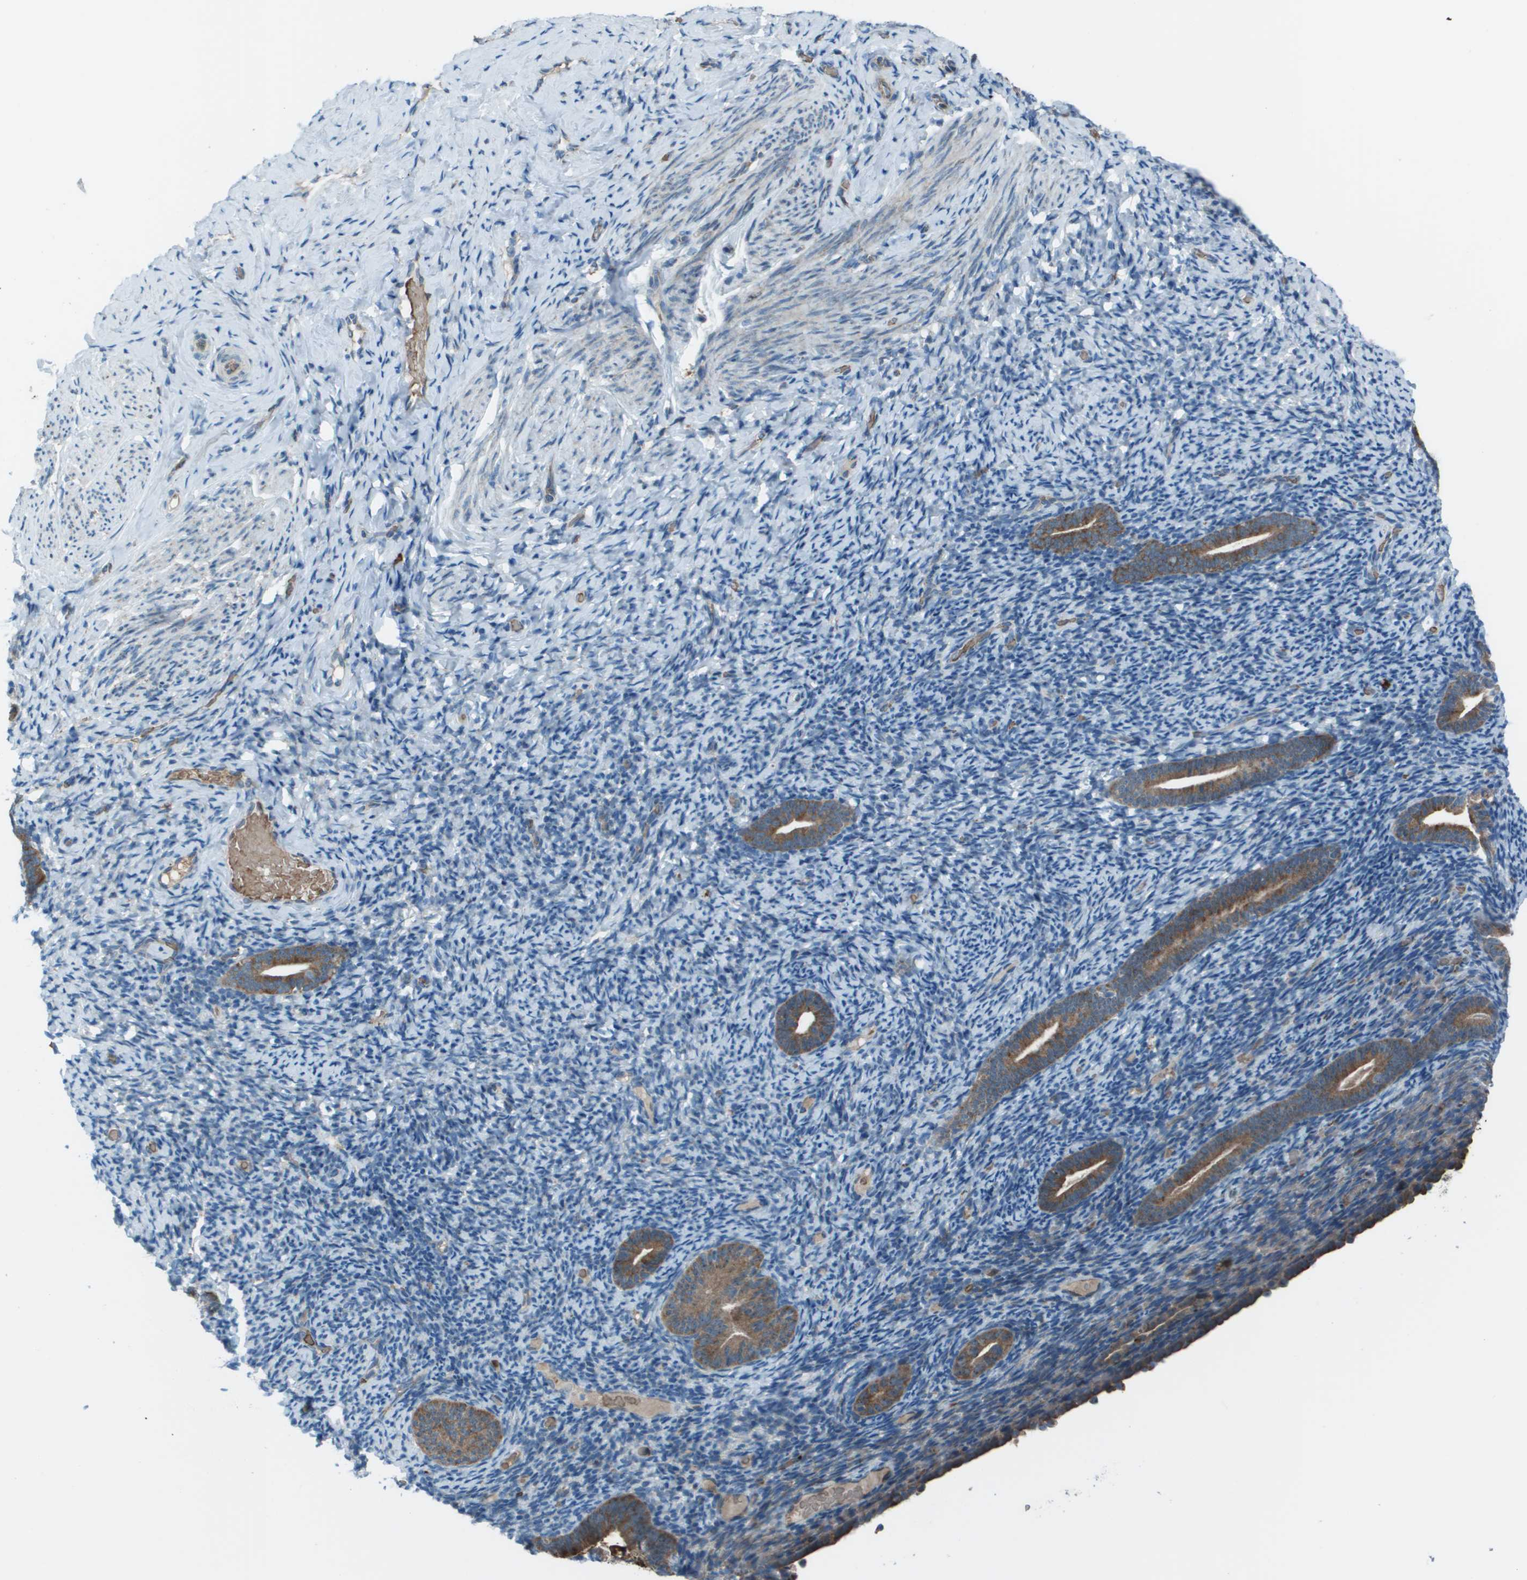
{"staining": {"intensity": "negative", "quantity": "none", "location": "none"}, "tissue": "endometrium", "cell_type": "Cells in endometrial stroma", "image_type": "normal", "snomed": [{"axis": "morphology", "description": "Normal tissue, NOS"}, {"axis": "topography", "description": "Endometrium"}], "caption": "Cells in endometrial stroma show no significant staining in unremarkable endometrium. (Brightfield microscopy of DAB (3,3'-diaminobenzidine) immunohistochemistry (IHC) at high magnification).", "gene": "UTS2", "patient": {"sex": "female", "age": 51}}